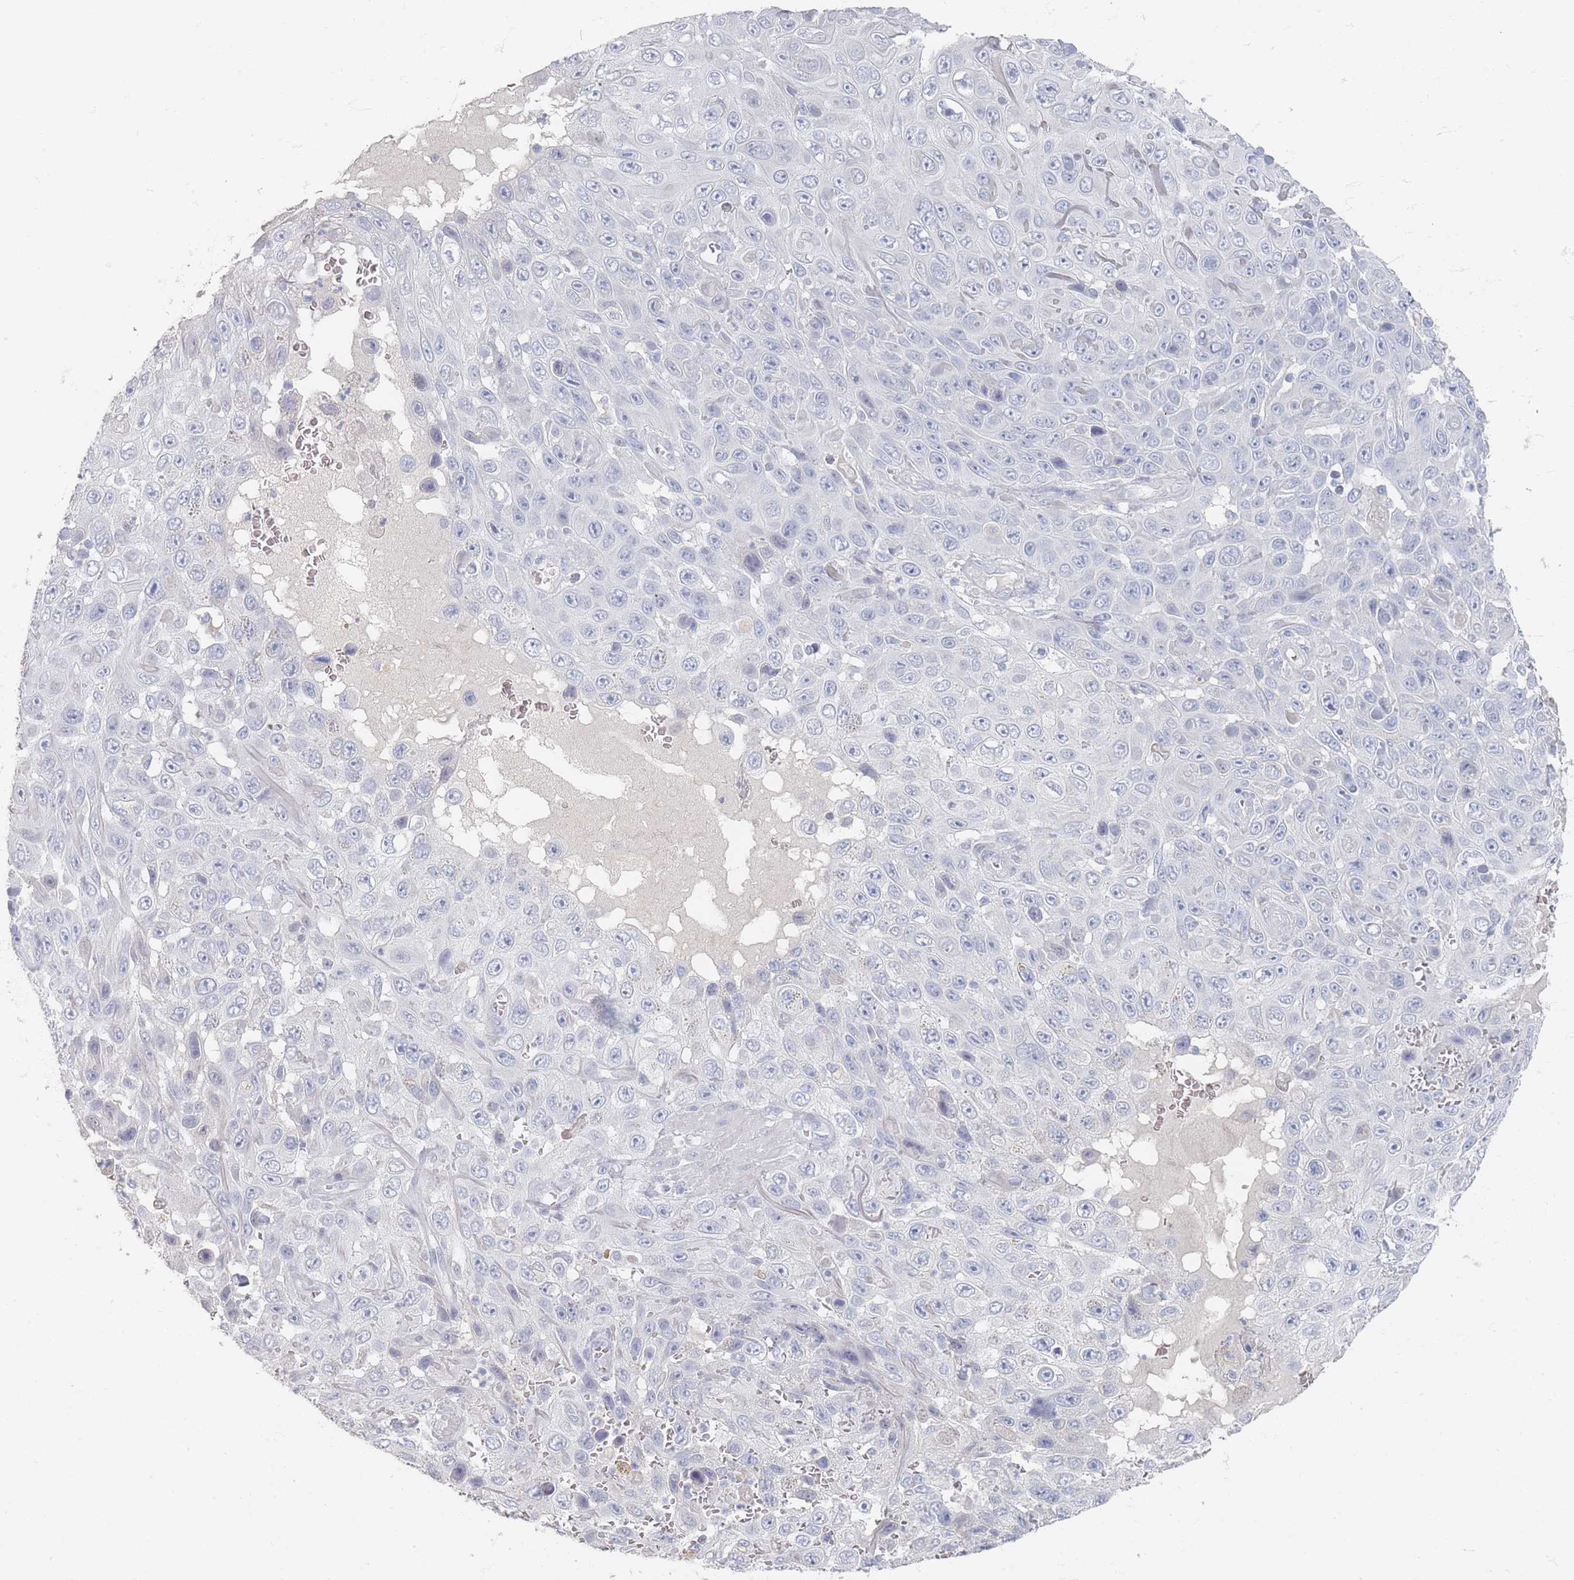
{"staining": {"intensity": "negative", "quantity": "none", "location": "none"}, "tissue": "skin cancer", "cell_type": "Tumor cells", "image_type": "cancer", "snomed": [{"axis": "morphology", "description": "Squamous cell carcinoma, NOS"}, {"axis": "topography", "description": "Skin"}], "caption": "Tumor cells show no significant protein staining in skin squamous cell carcinoma.", "gene": "HELZ2", "patient": {"sex": "male", "age": 82}}